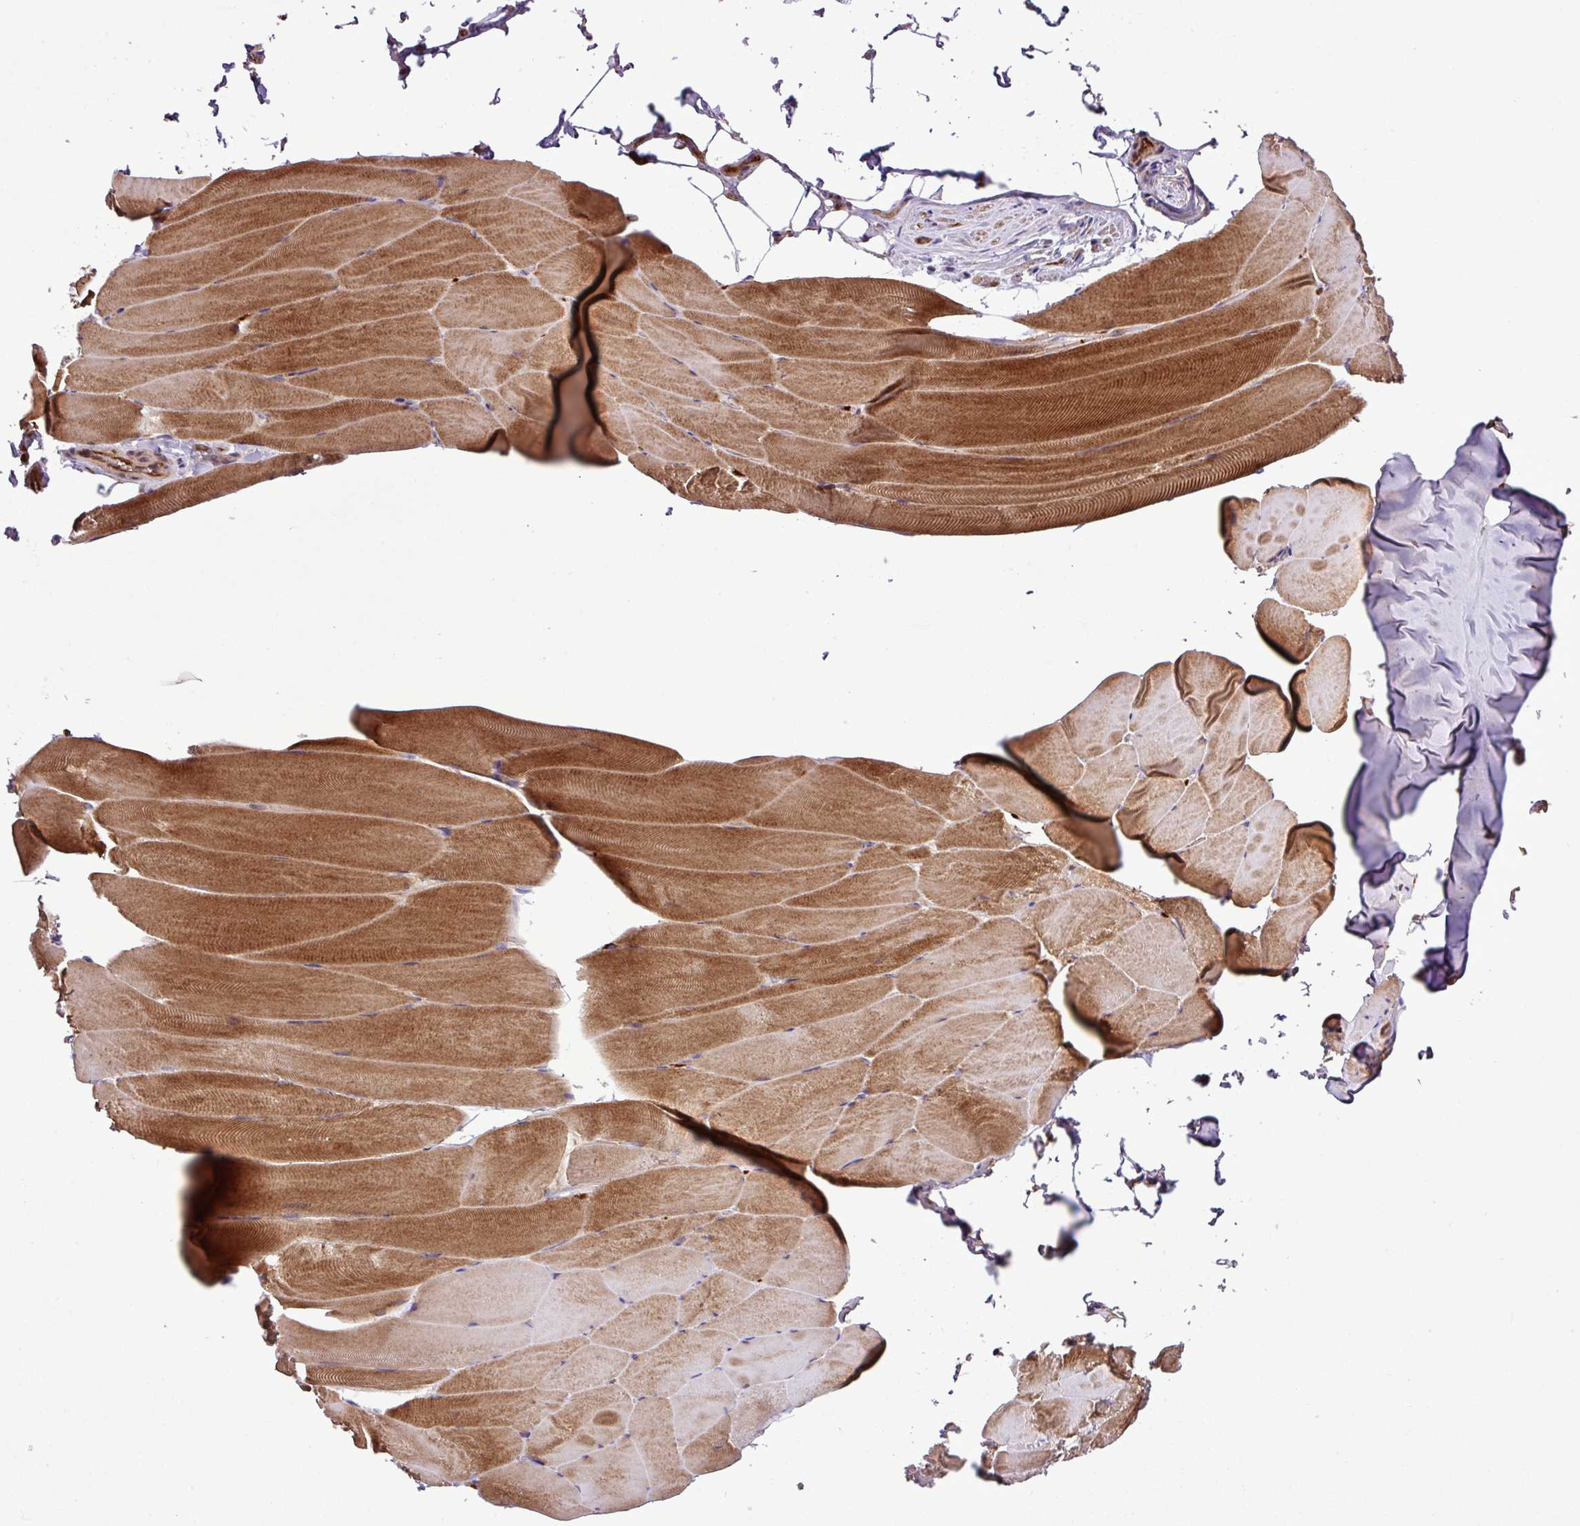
{"staining": {"intensity": "moderate", "quantity": "25%-75%", "location": "cytoplasmic/membranous"}, "tissue": "skeletal muscle", "cell_type": "Myocytes", "image_type": "normal", "snomed": [{"axis": "morphology", "description": "Normal tissue, NOS"}, {"axis": "topography", "description": "Skeletal muscle"}], "caption": "An image of skeletal muscle stained for a protein shows moderate cytoplasmic/membranous brown staining in myocytes. (Stains: DAB in brown, nuclei in blue, Microscopy: brightfield microscopy at high magnification).", "gene": "ZNF266", "patient": {"sex": "female", "age": 64}}